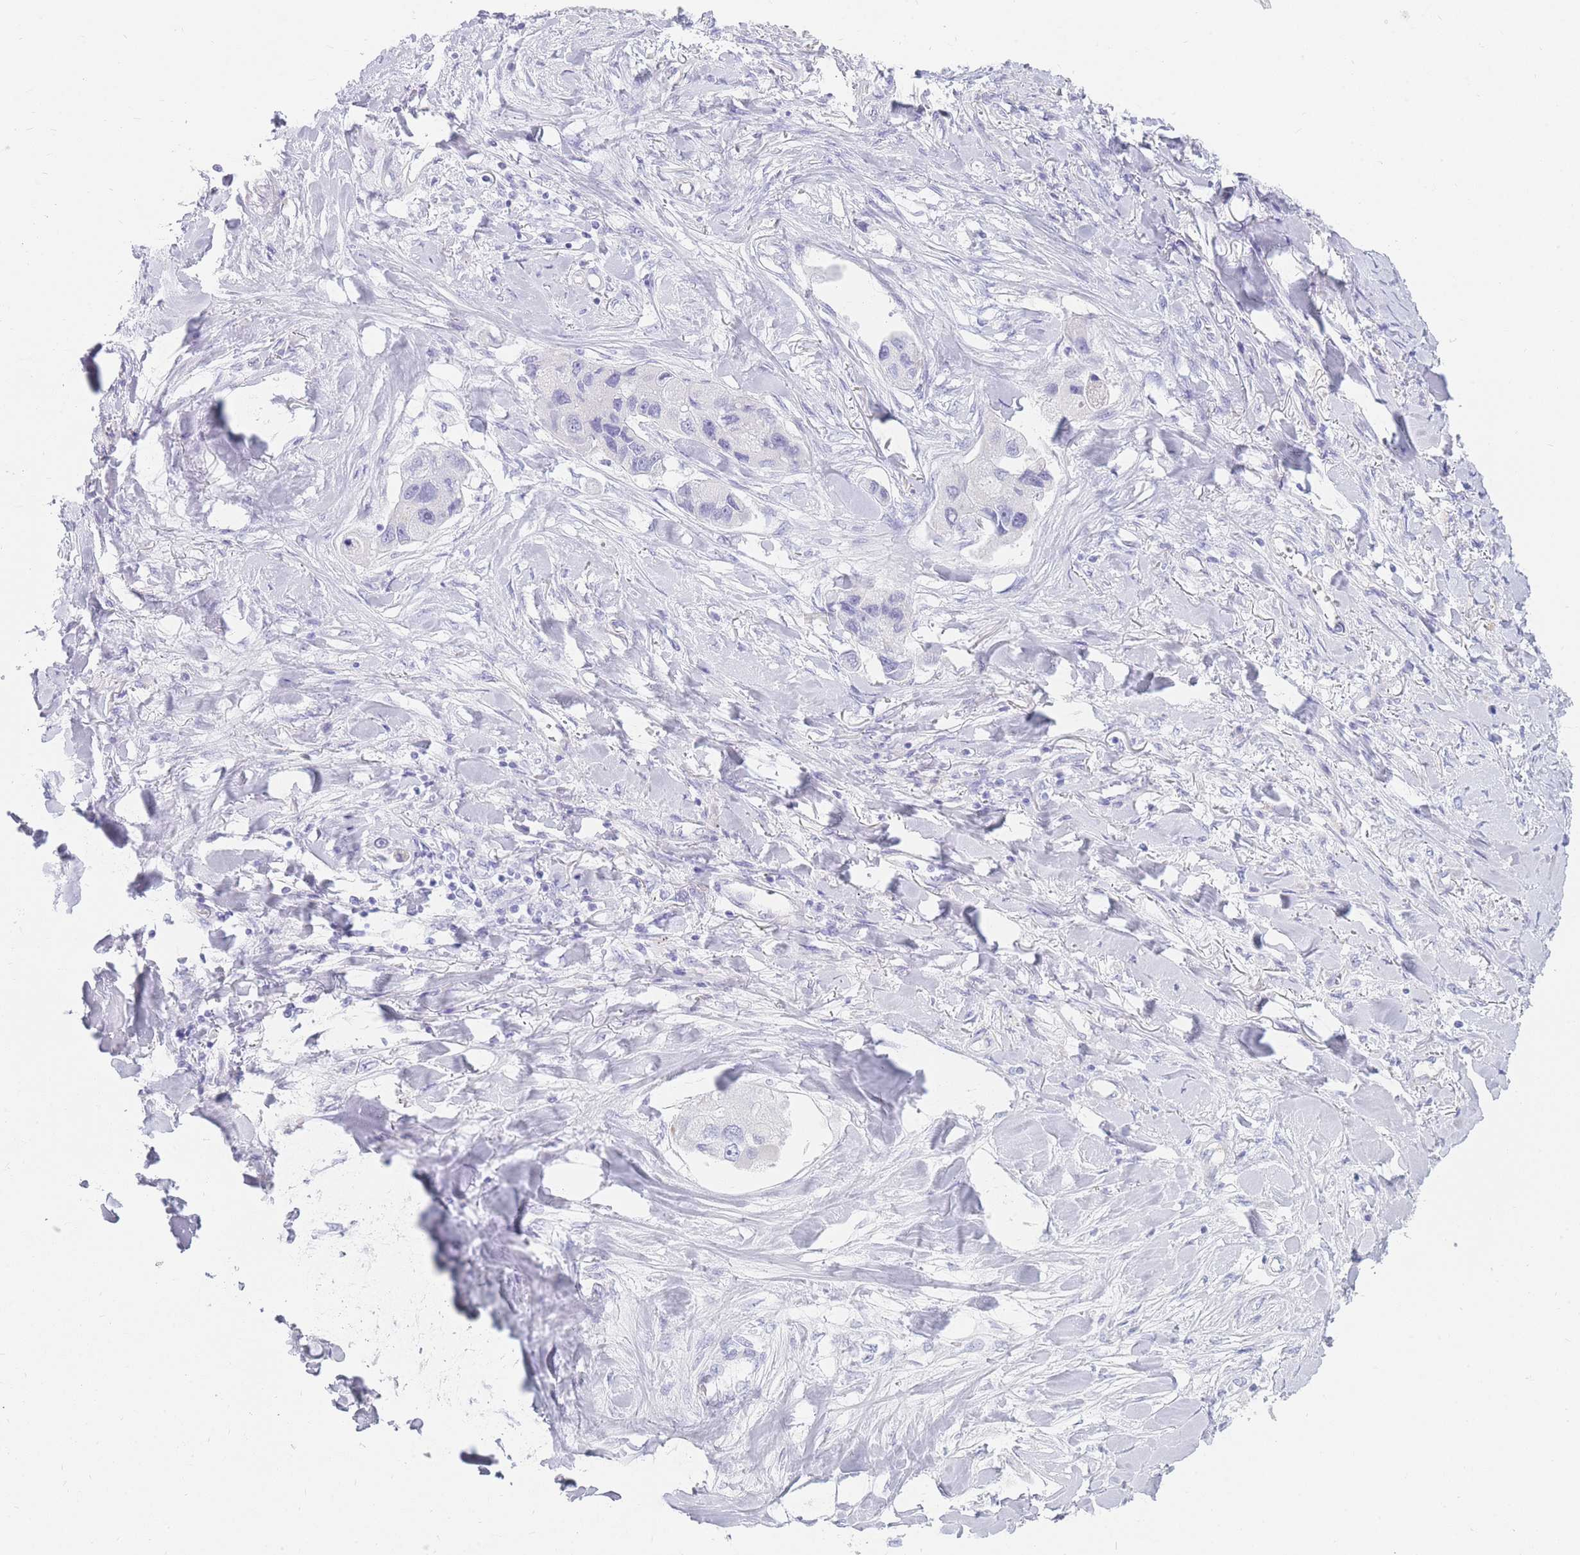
{"staining": {"intensity": "negative", "quantity": "none", "location": "none"}, "tissue": "lung cancer", "cell_type": "Tumor cells", "image_type": "cancer", "snomed": [{"axis": "morphology", "description": "Adenocarcinoma, NOS"}, {"axis": "topography", "description": "Lung"}], "caption": "Tumor cells show no significant staining in lung adenocarcinoma.", "gene": "UPK1A", "patient": {"sex": "female", "age": 54}}